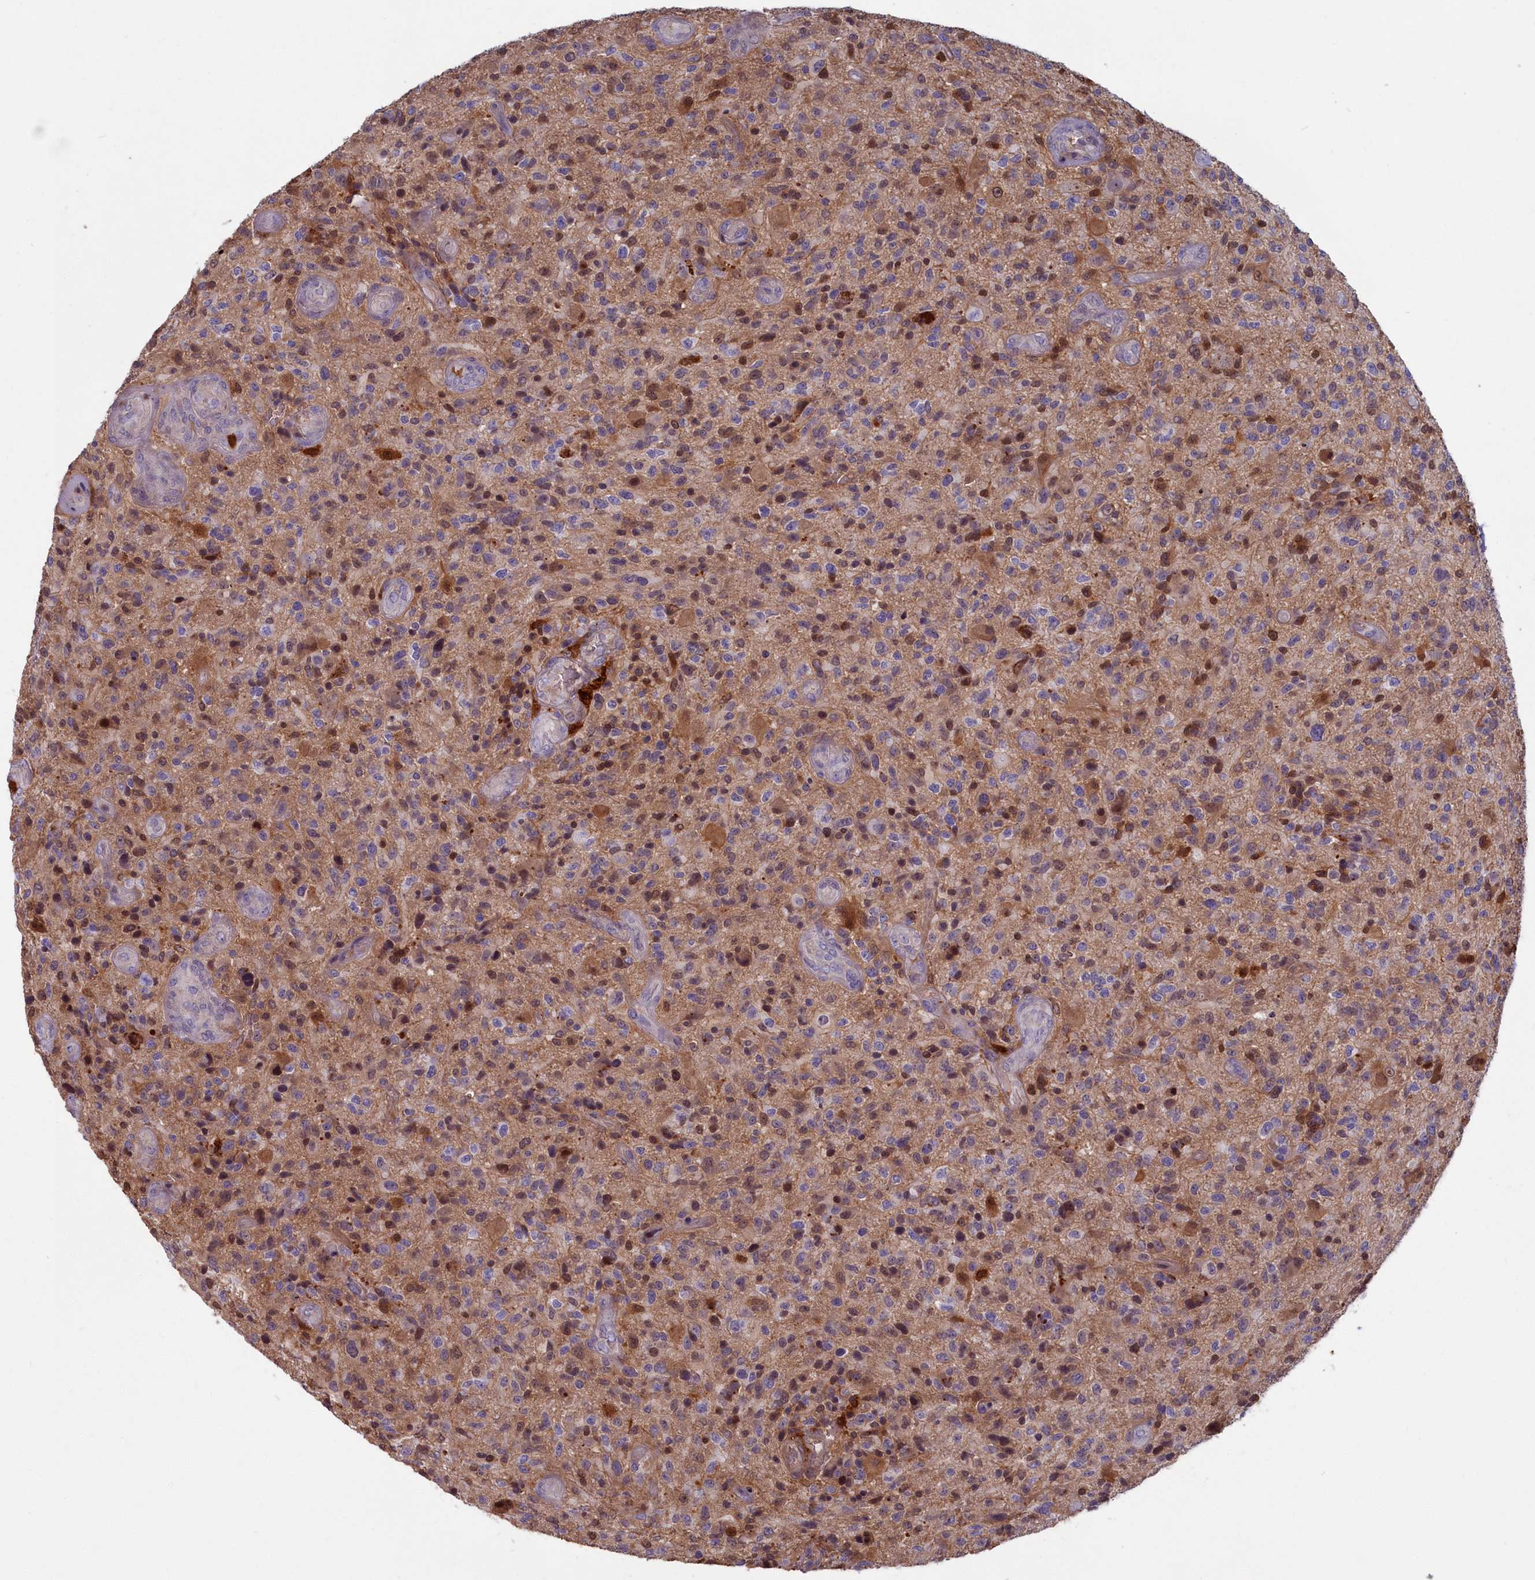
{"staining": {"intensity": "weak", "quantity": "25%-75%", "location": "cytoplasmic/membranous,nuclear"}, "tissue": "glioma", "cell_type": "Tumor cells", "image_type": "cancer", "snomed": [{"axis": "morphology", "description": "Glioma, malignant, High grade"}, {"axis": "topography", "description": "Brain"}], "caption": "Human malignant glioma (high-grade) stained for a protein (brown) exhibits weak cytoplasmic/membranous and nuclear positive positivity in about 25%-75% of tumor cells.", "gene": "BLVRB", "patient": {"sex": "male", "age": 47}}